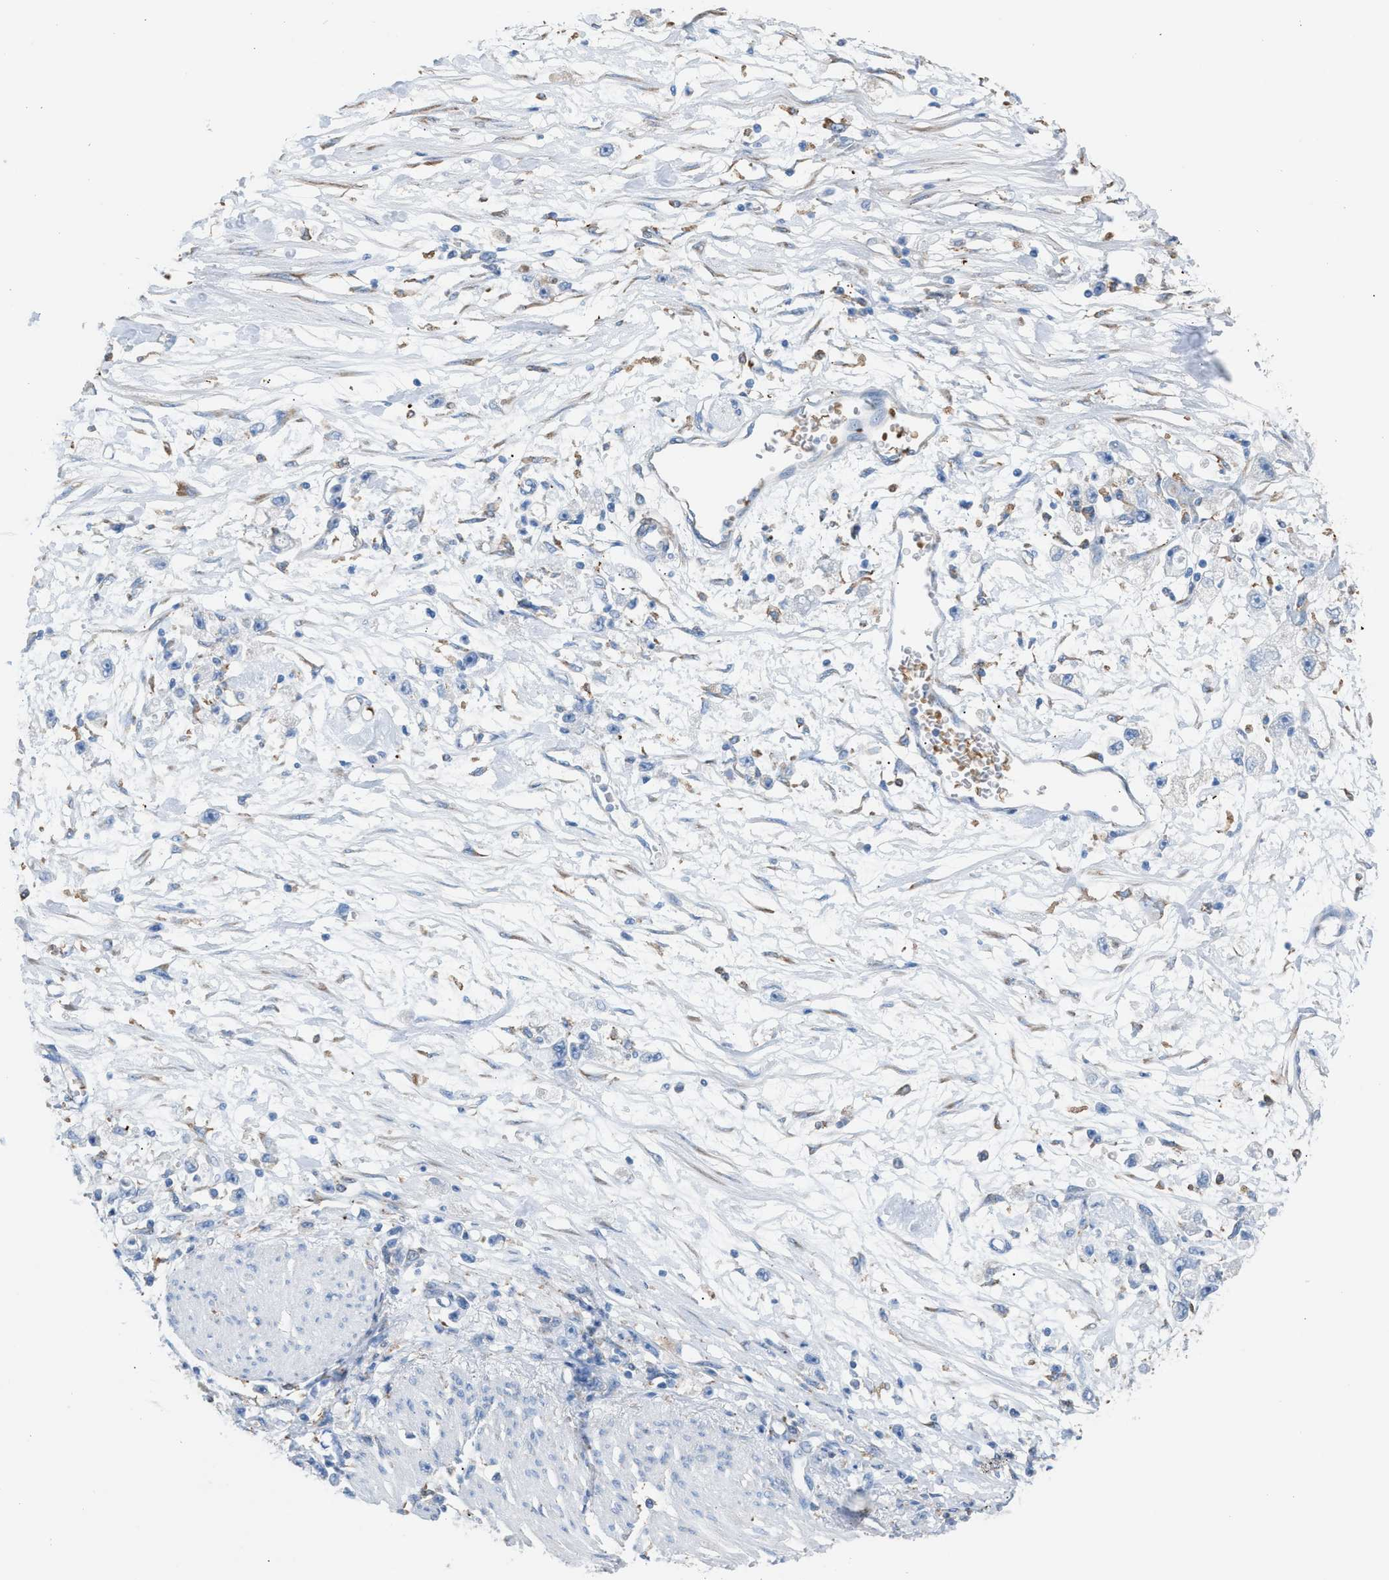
{"staining": {"intensity": "negative", "quantity": "none", "location": "none"}, "tissue": "stomach cancer", "cell_type": "Tumor cells", "image_type": "cancer", "snomed": [{"axis": "morphology", "description": "Adenocarcinoma, NOS"}, {"axis": "topography", "description": "Stomach"}], "caption": "An IHC micrograph of adenocarcinoma (stomach) is shown. There is no staining in tumor cells of adenocarcinoma (stomach).", "gene": "CA3", "patient": {"sex": "female", "age": 59}}